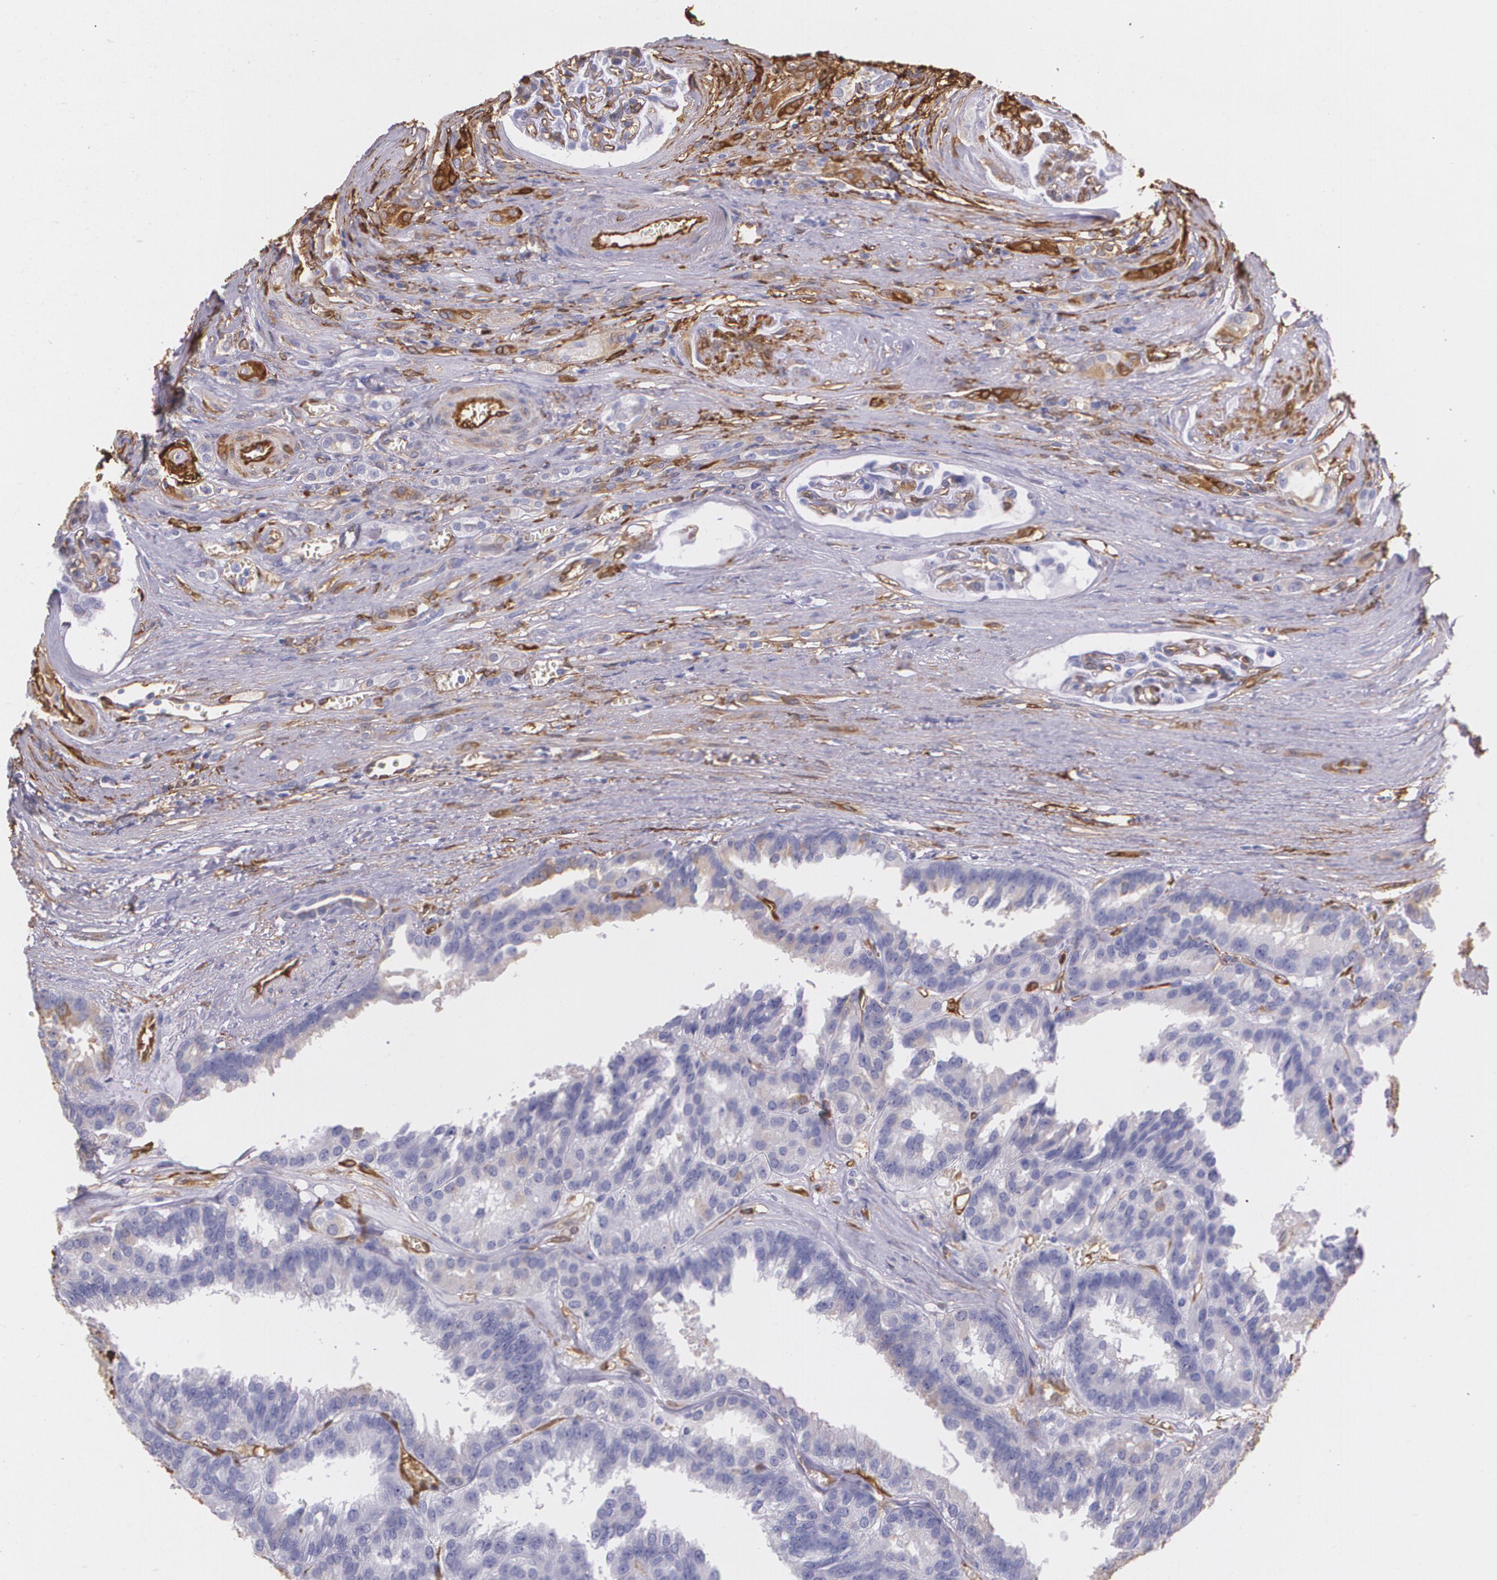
{"staining": {"intensity": "negative", "quantity": "none", "location": "none"}, "tissue": "renal cancer", "cell_type": "Tumor cells", "image_type": "cancer", "snomed": [{"axis": "morphology", "description": "Adenocarcinoma, NOS"}, {"axis": "topography", "description": "Kidney"}], "caption": "Tumor cells are negative for protein expression in human renal cancer (adenocarcinoma).", "gene": "MMP2", "patient": {"sex": "male", "age": 46}}